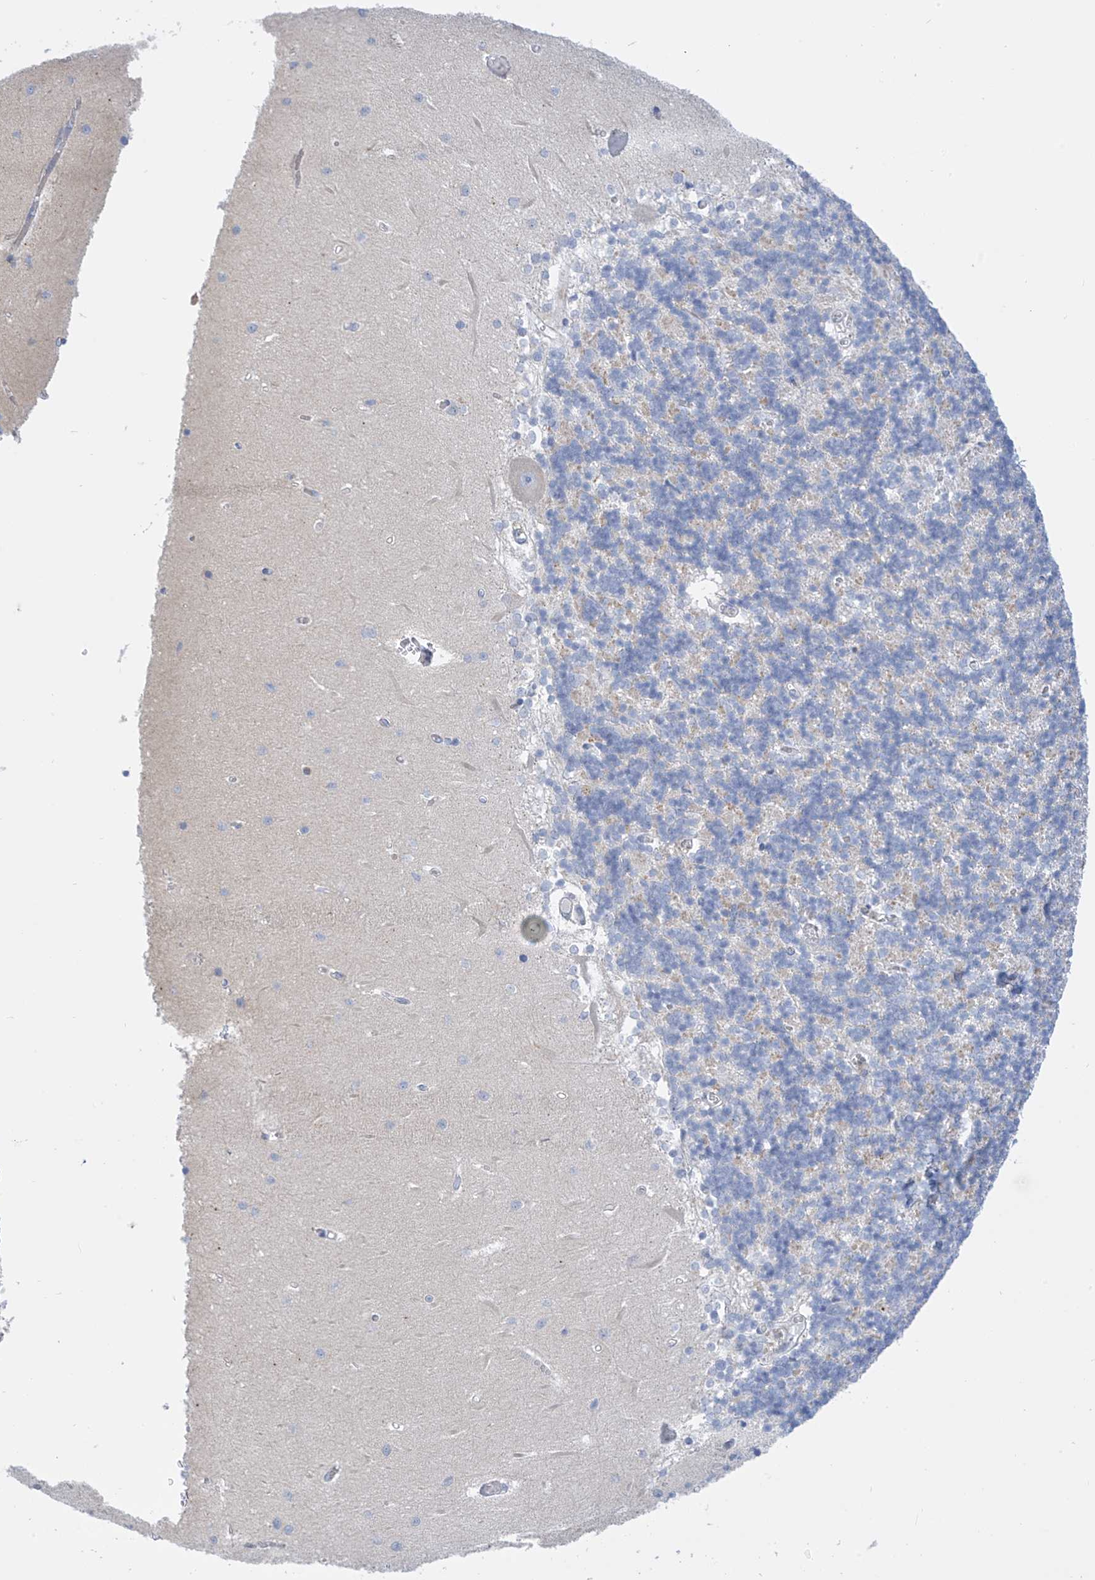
{"staining": {"intensity": "negative", "quantity": "none", "location": "none"}, "tissue": "cerebellum", "cell_type": "Cells in granular layer", "image_type": "normal", "snomed": [{"axis": "morphology", "description": "Normal tissue, NOS"}, {"axis": "topography", "description": "Cerebellum"}], "caption": "A high-resolution photomicrograph shows immunohistochemistry staining of unremarkable cerebellum, which displays no significant expression in cells in granular layer.", "gene": "FABP2", "patient": {"sex": "male", "age": 37}}